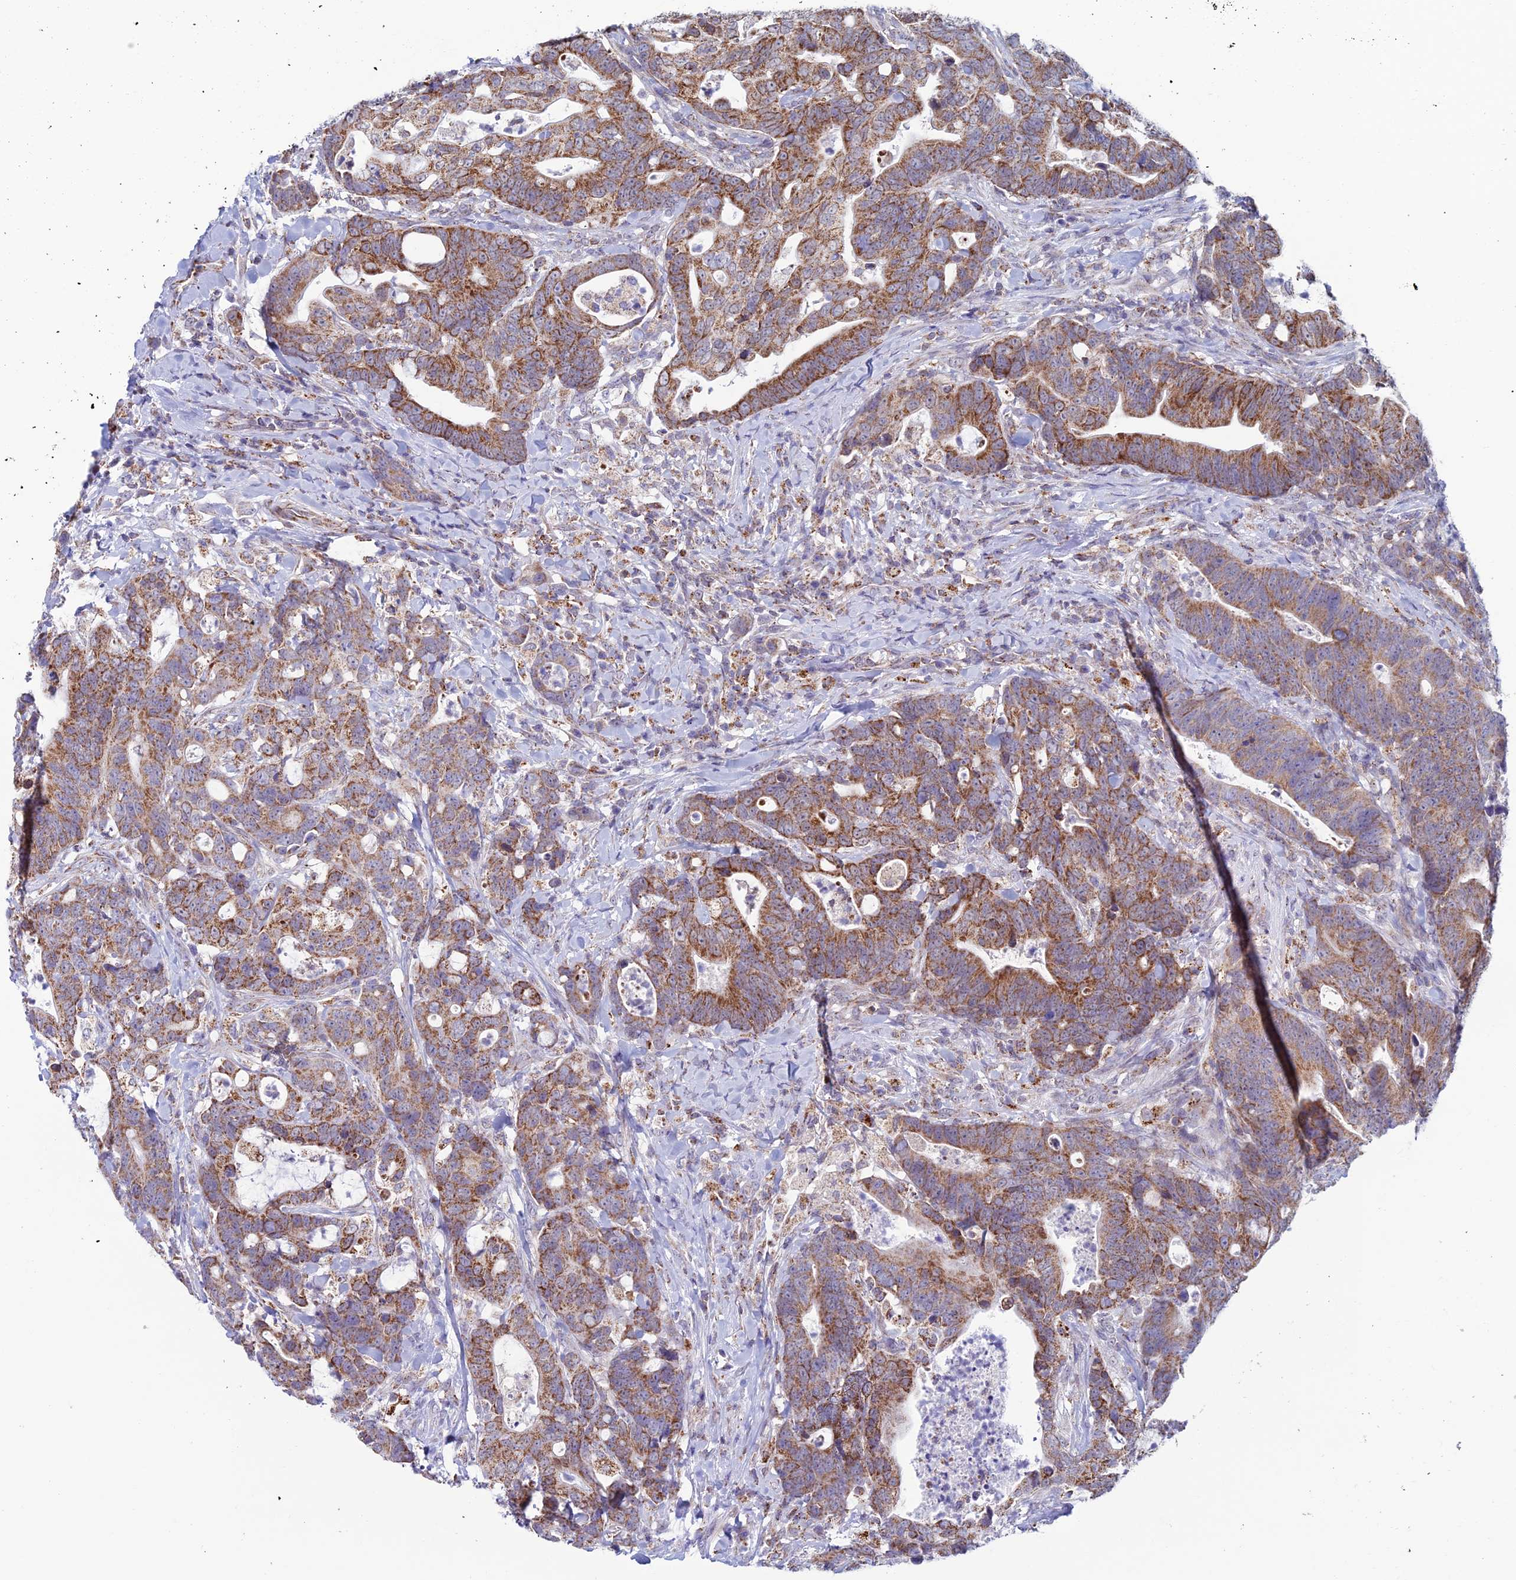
{"staining": {"intensity": "moderate", "quantity": ">75%", "location": "cytoplasmic/membranous"}, "tissue": "colorectal cancer", "cell_type": "Tumor cells", "image_type": "cancer", "snomed": [{"axis": "morphology", "description": "Adenocarcinoma, NOS"}, {"axis": "topography", "description": "Colon"}], "caption": "The image demonstrates immunohistochemical staining of colorectal cancer. There is moderate cytoplasmic/membranous staining is identified in about >75% of tumor cells.", "gene": "ZNG1B", "patient": {"sex": "female", "age": 82}}